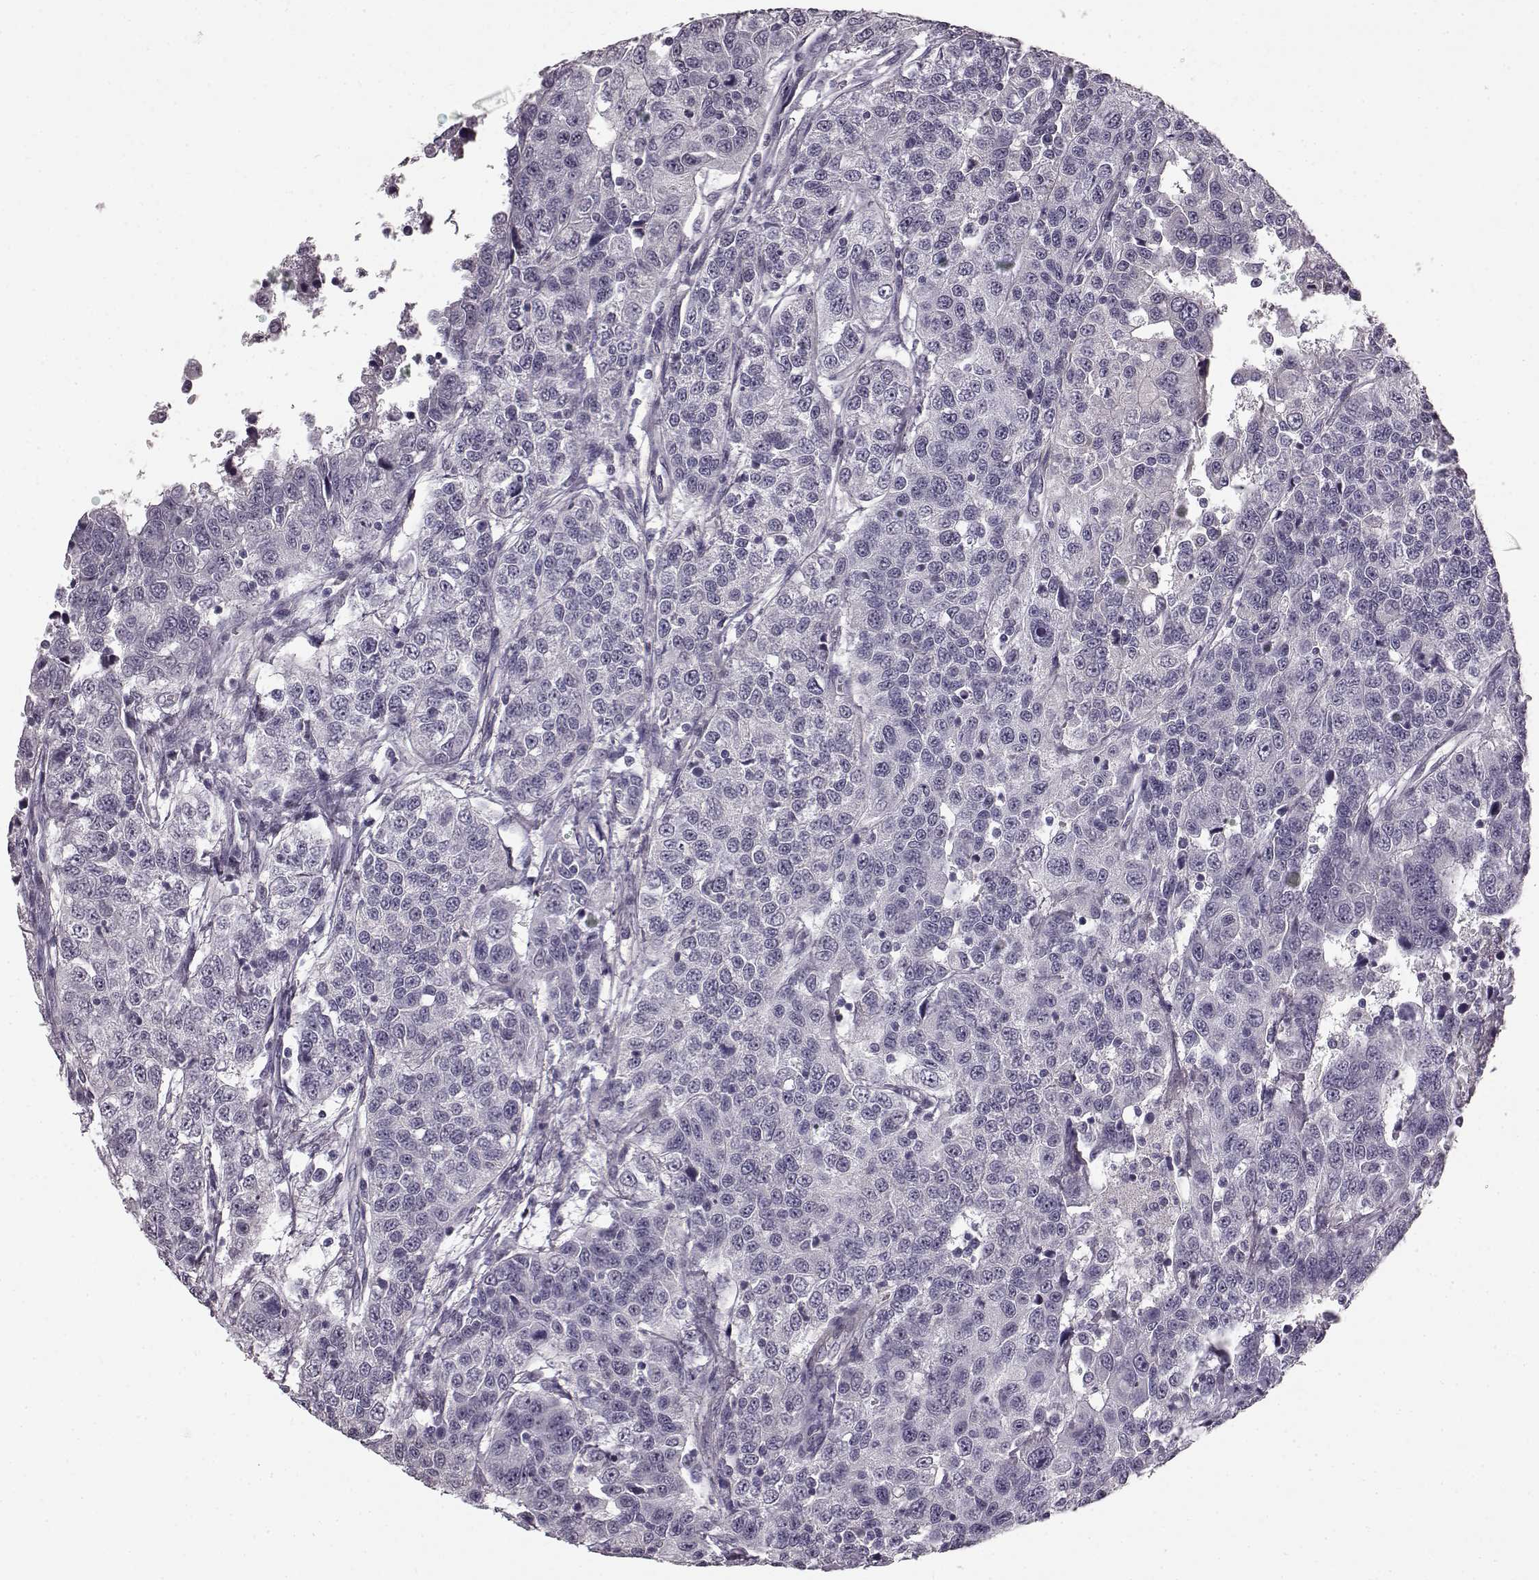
{"staining": {"intensity": "negative", "quantity": "none", "location": "none"}, "tissue": "urothelial cancer", "cell_type": "Tumor cells", "image_type": "cancer", "snomed": [{"axis": "morphology", "description": "Urothelial carcinoma, NOS"}, {"axis": "morphology", "description": "Urothelial carcinoma, High grade"}, {"axis": "topography", "description": "Urinary bladder"}], "caption": "The immunohistochemistry image has no significant expression in tumor cells of transitional cell carcinoma tissue. (Immunohistochemistry (ihc), brightfield microscopy, high magnification).", "gene": "SLCO3A1", "patient": {"sex": "female", "age": 73}}